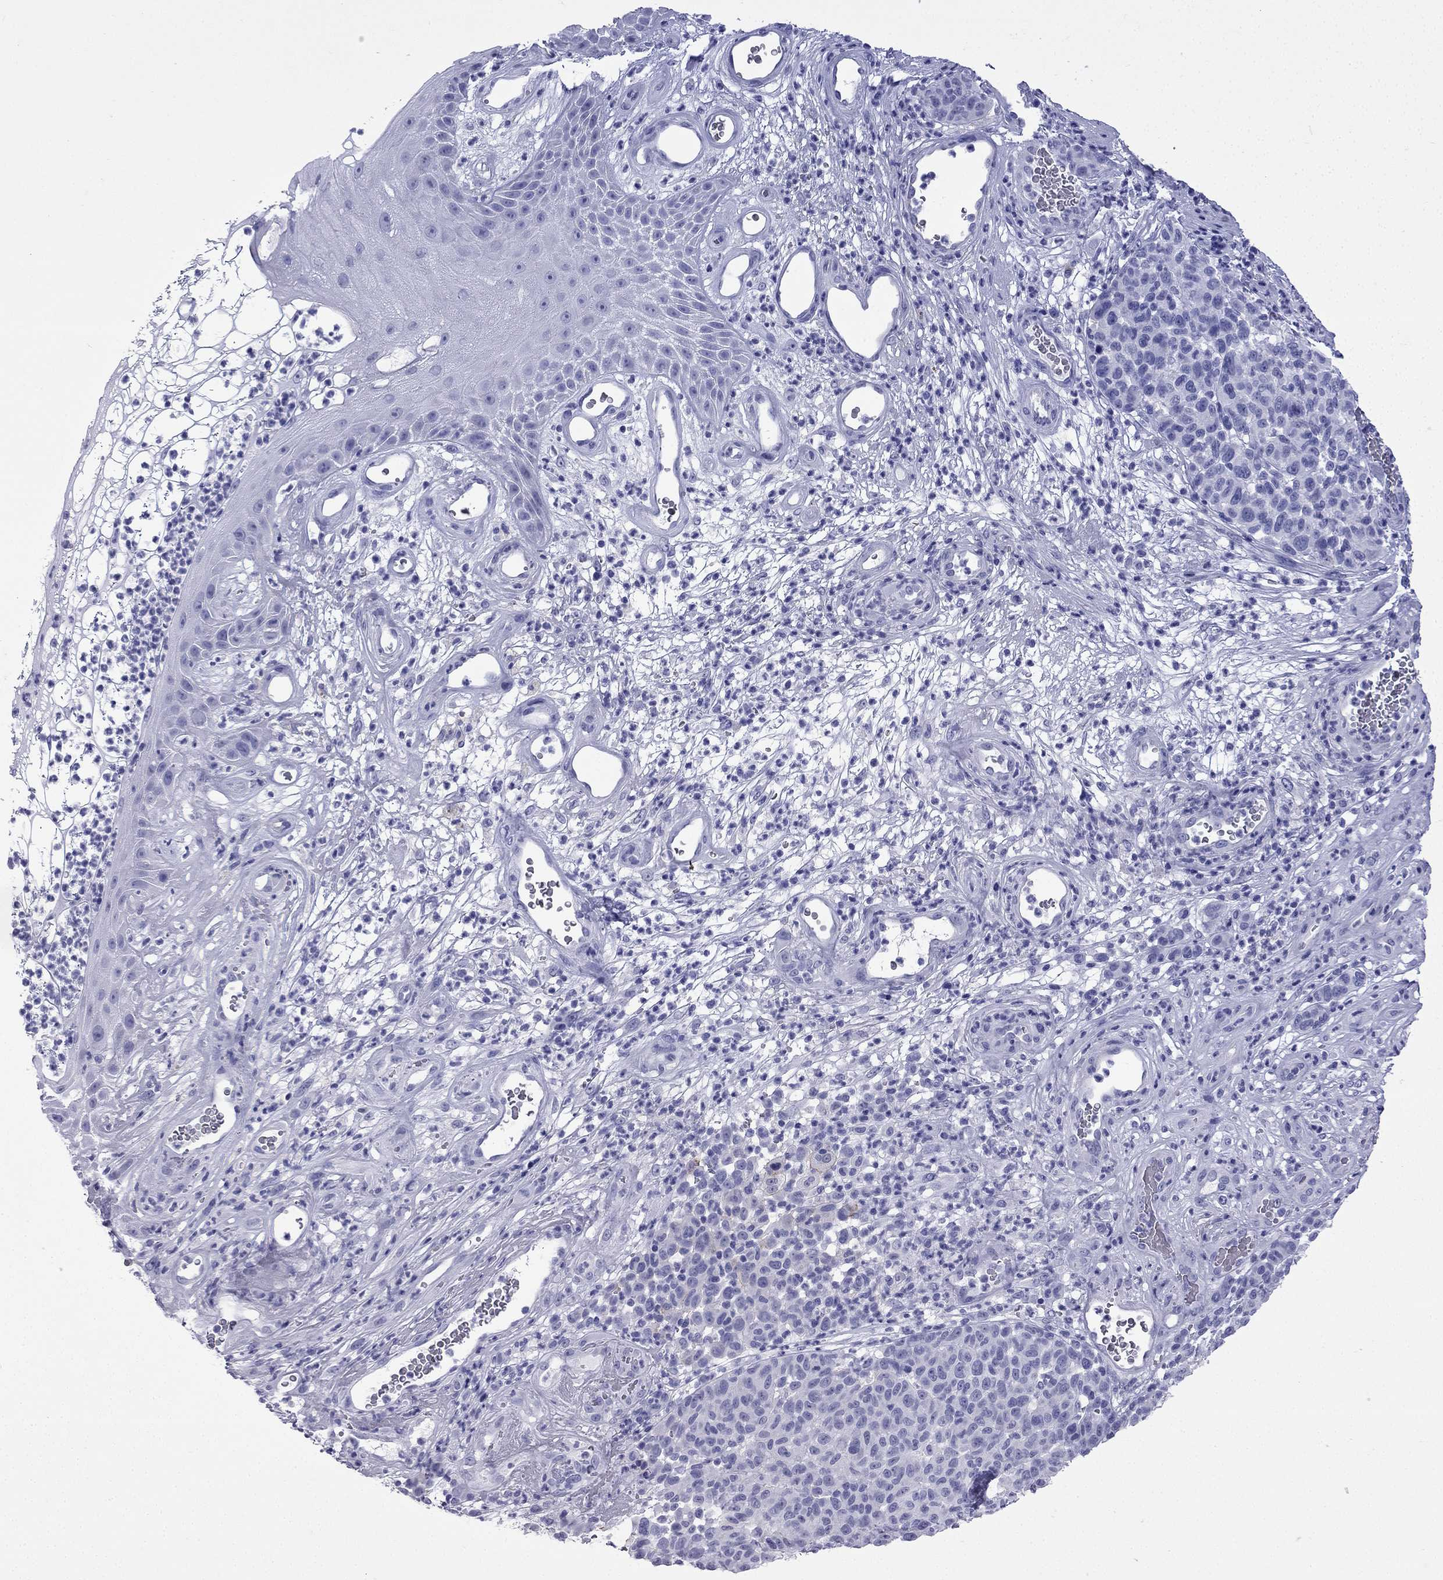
{"staining": {"intensity": "negative", "quantity": "none", "location": "none"}, "tissue": "melanoma", "cell_type": "Tumor cells", "image_type": "cancer", "snomed": [{"axis": "morphology", "description": "Malignant melanoma, NOS"}, {"axis": "topography", "description": "Skin"}], "caption": "Histopathology image shows no significant protein expression in tumor cells of melanoma.", "gene": "GJA8", "patient": {"sex": "male", "age": 59}}